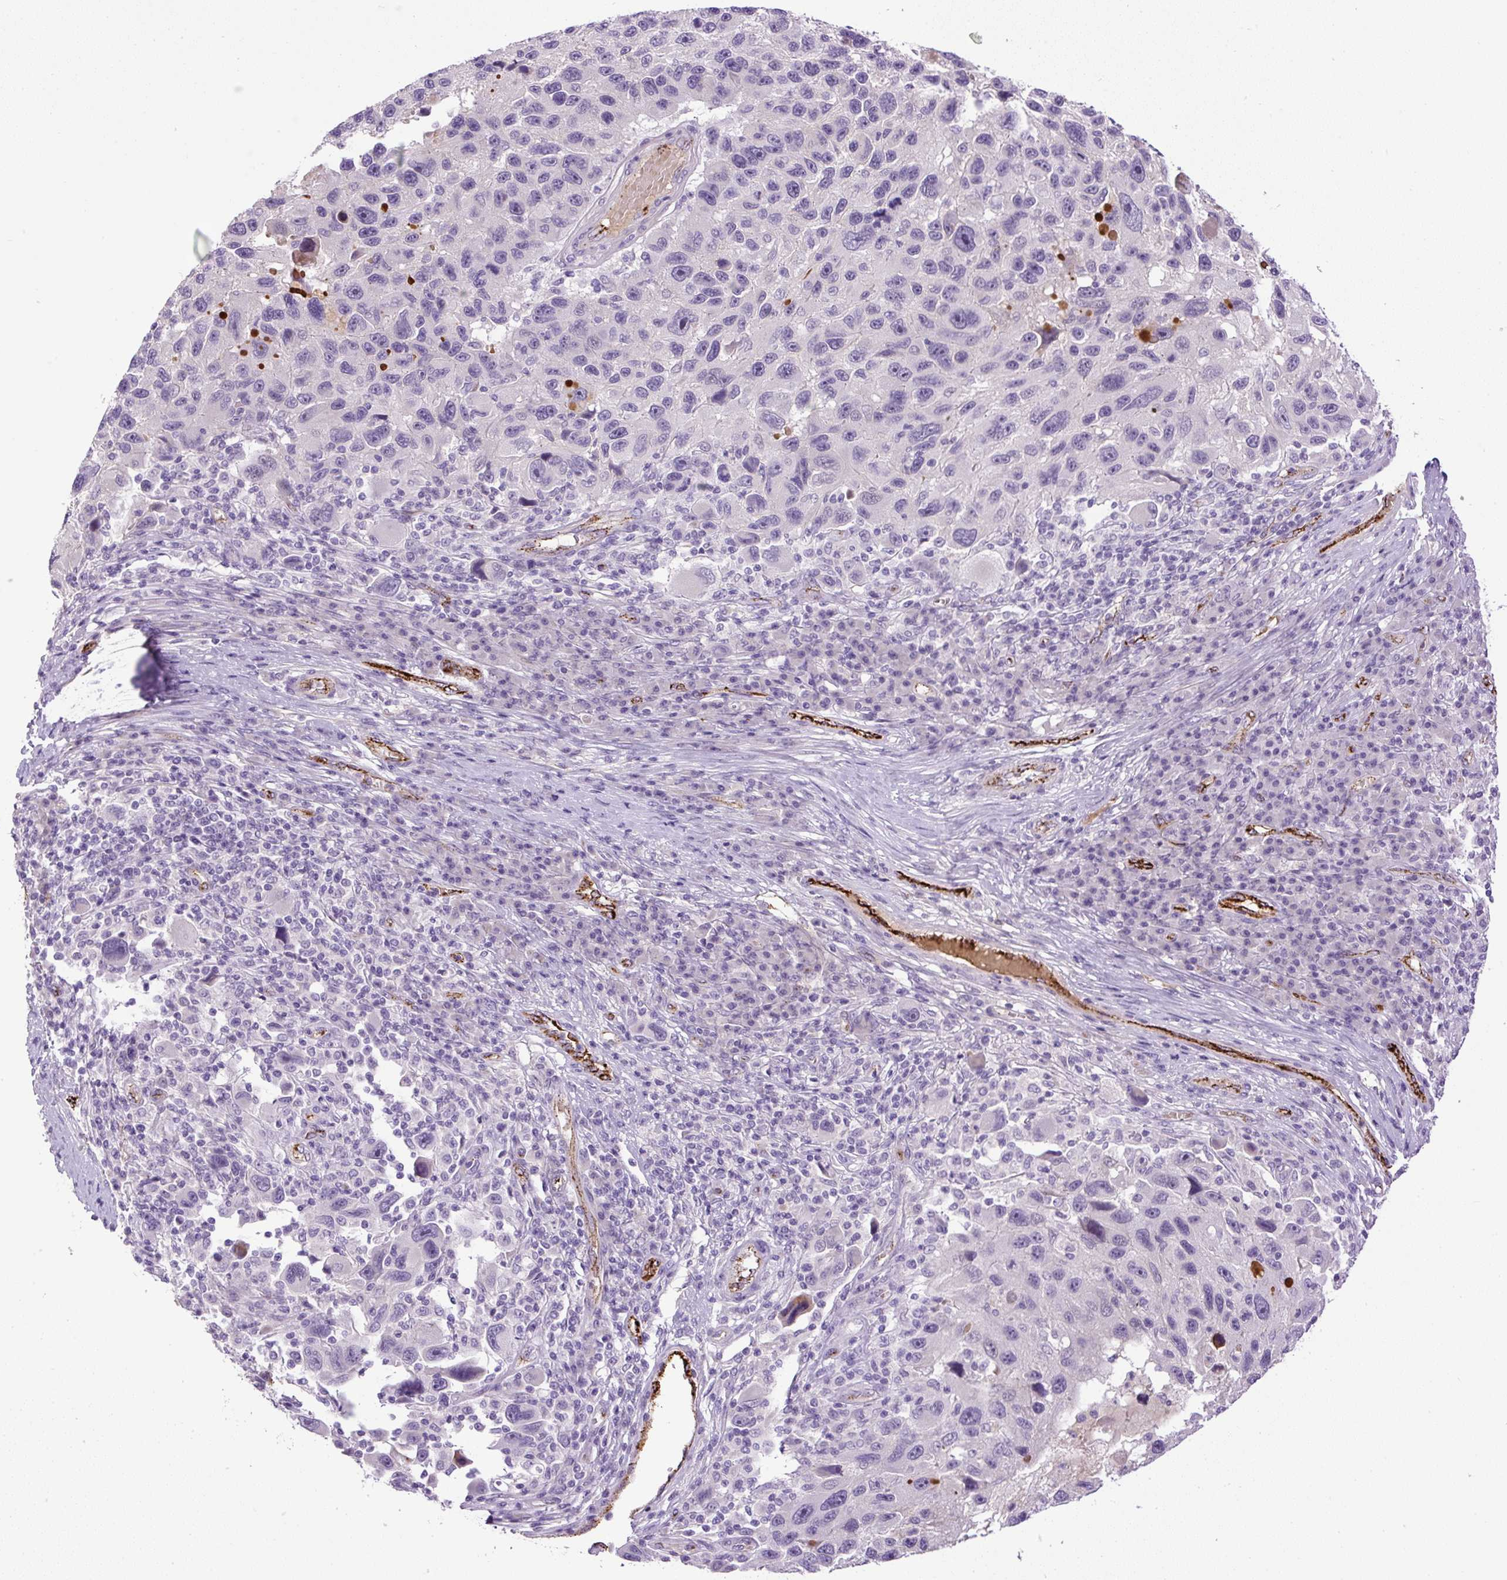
{"staining": {"intensity": "negative", "quantity": "none", "location": "none"}, "tissue": "melanoma", "cell_type": "Tumor cells", "image_type": "cancer", "snomed": [{"axis": "morphology", "description": "Malignant melanoma, NOS"}, {"axis": "topography", "description": "Skin"}], "caption": "Photomicrograph shows no significant protein positivity in tumor cells of malignant melanoma.", "gene": "LEFTY2", "patient": {"sex": "male", "age": 53}}